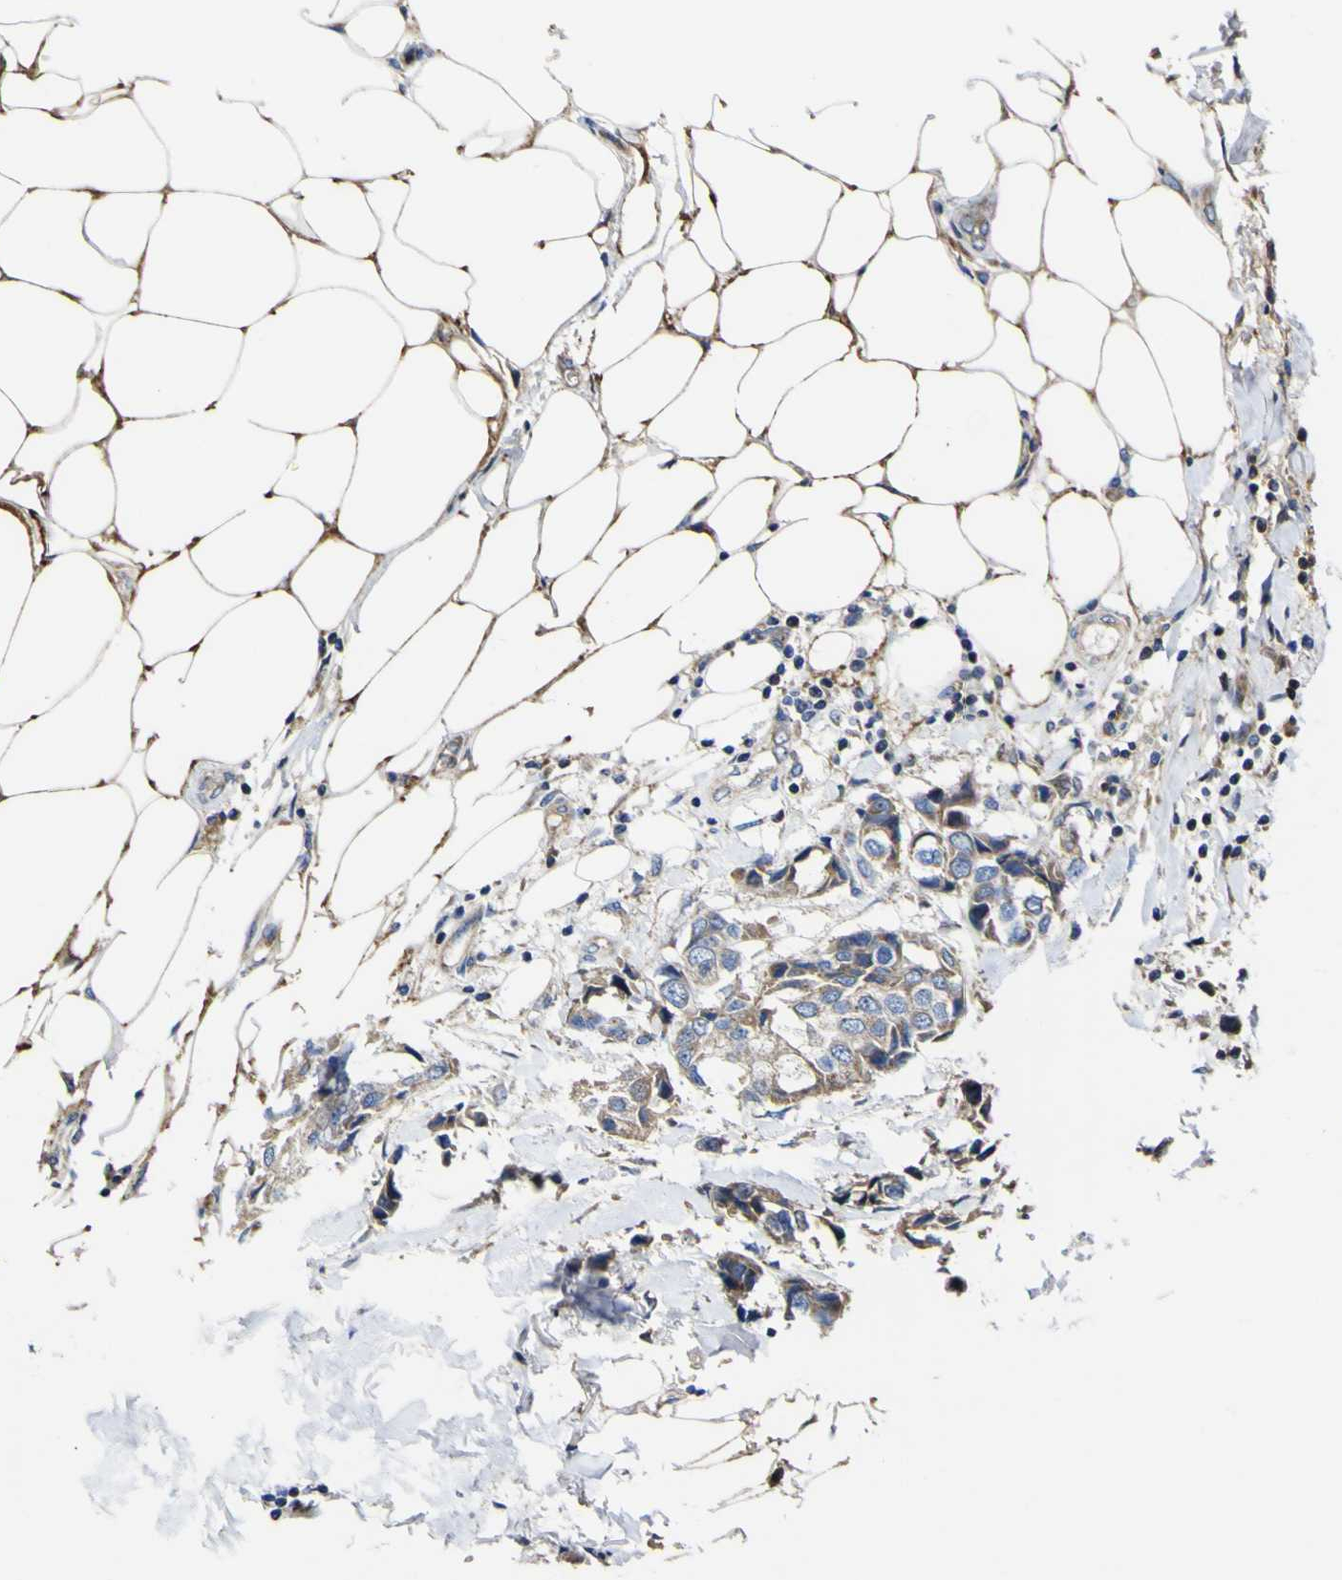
{"staining": {"intensity": "weak", "quantity": ">75%", "location": "cytoplasmic/membranous"}, "tissue": "breast cancer", "cell_type": "Tumor cells", "image_type": "cancer", "snomed": [{"axis": "morphology", "description": "Duct carcinoma"}, {"axis": "topography", "description": "Breast"}], "caption": "Tumor cells demonstrate weak cytoplasmic/membranous expression in about >75% of cells in intraductal carcinoma (breast).", "gene": "CCDC90B", "patient": {"sex": "female", "age": 80}}